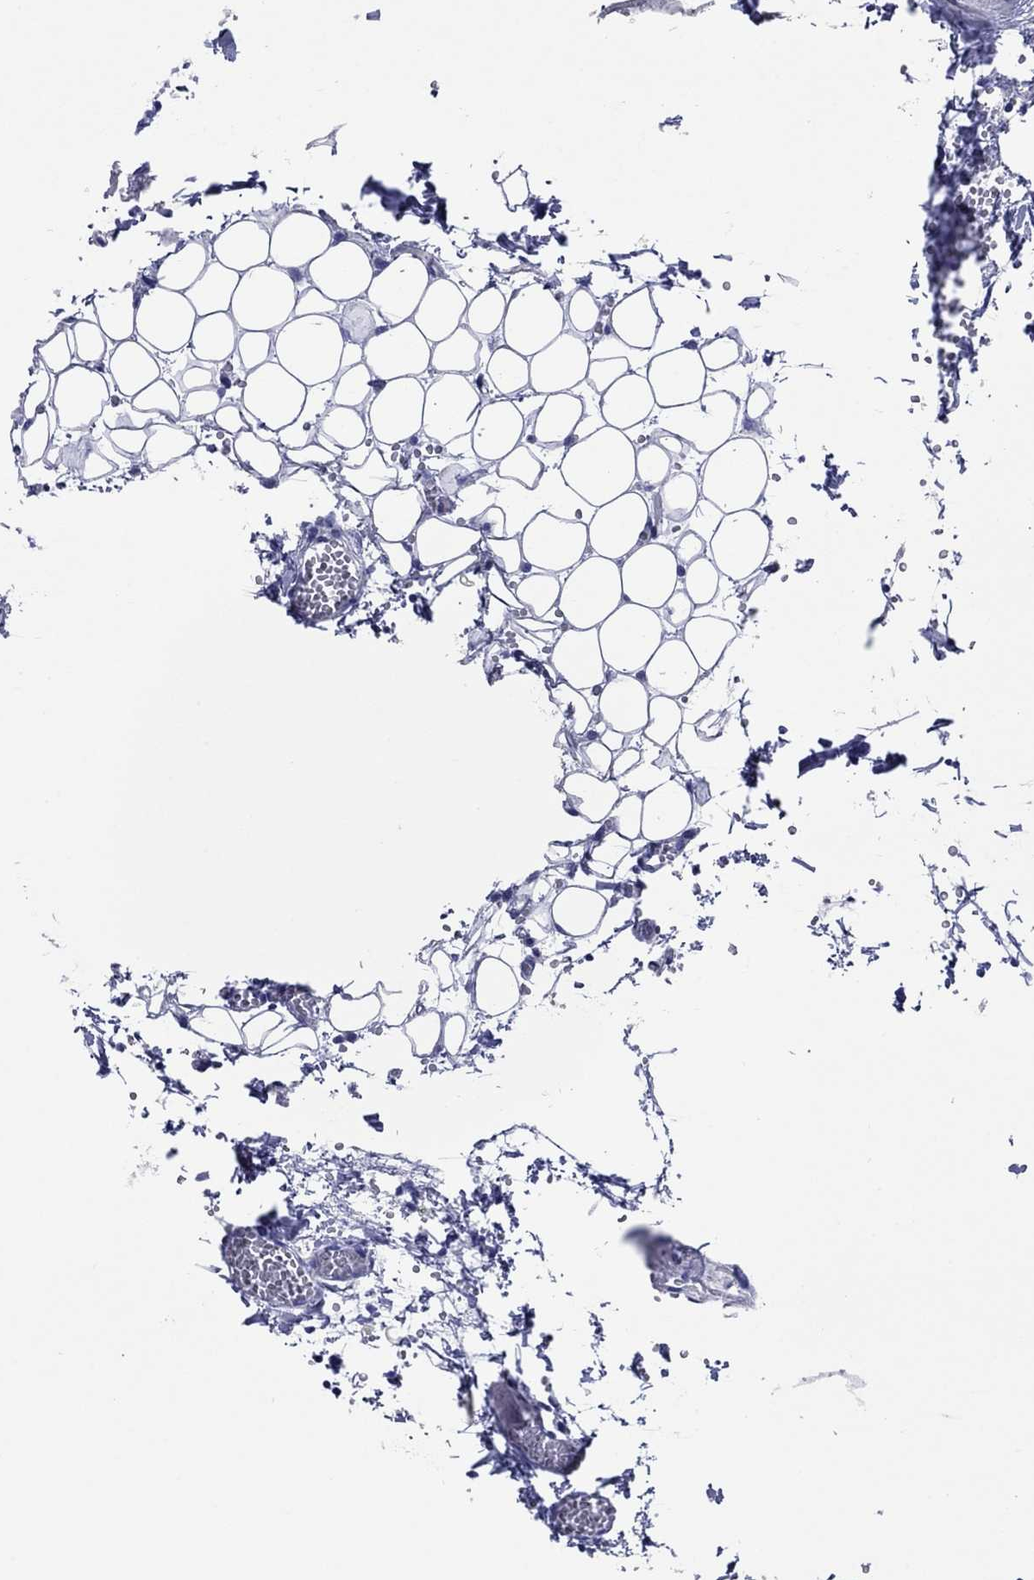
{"staining": {"intensity": "negative", "quantity": "none", "location": "none"}, "tissue": "lymph node", "cell_type": "Non-germinal center cells", "image_type": "normal", "snomed": [{"axis": "morphology", "description": "Normal tissue, NOS"}, {"axis": "topography", "description": "Lymph node"}], "caption": "A histopathology image of human lymph node is negative for staining in non-germinal center cells.", "gene": "ENSG00000251537", "patient": {"sex": "female", "age": 52}}